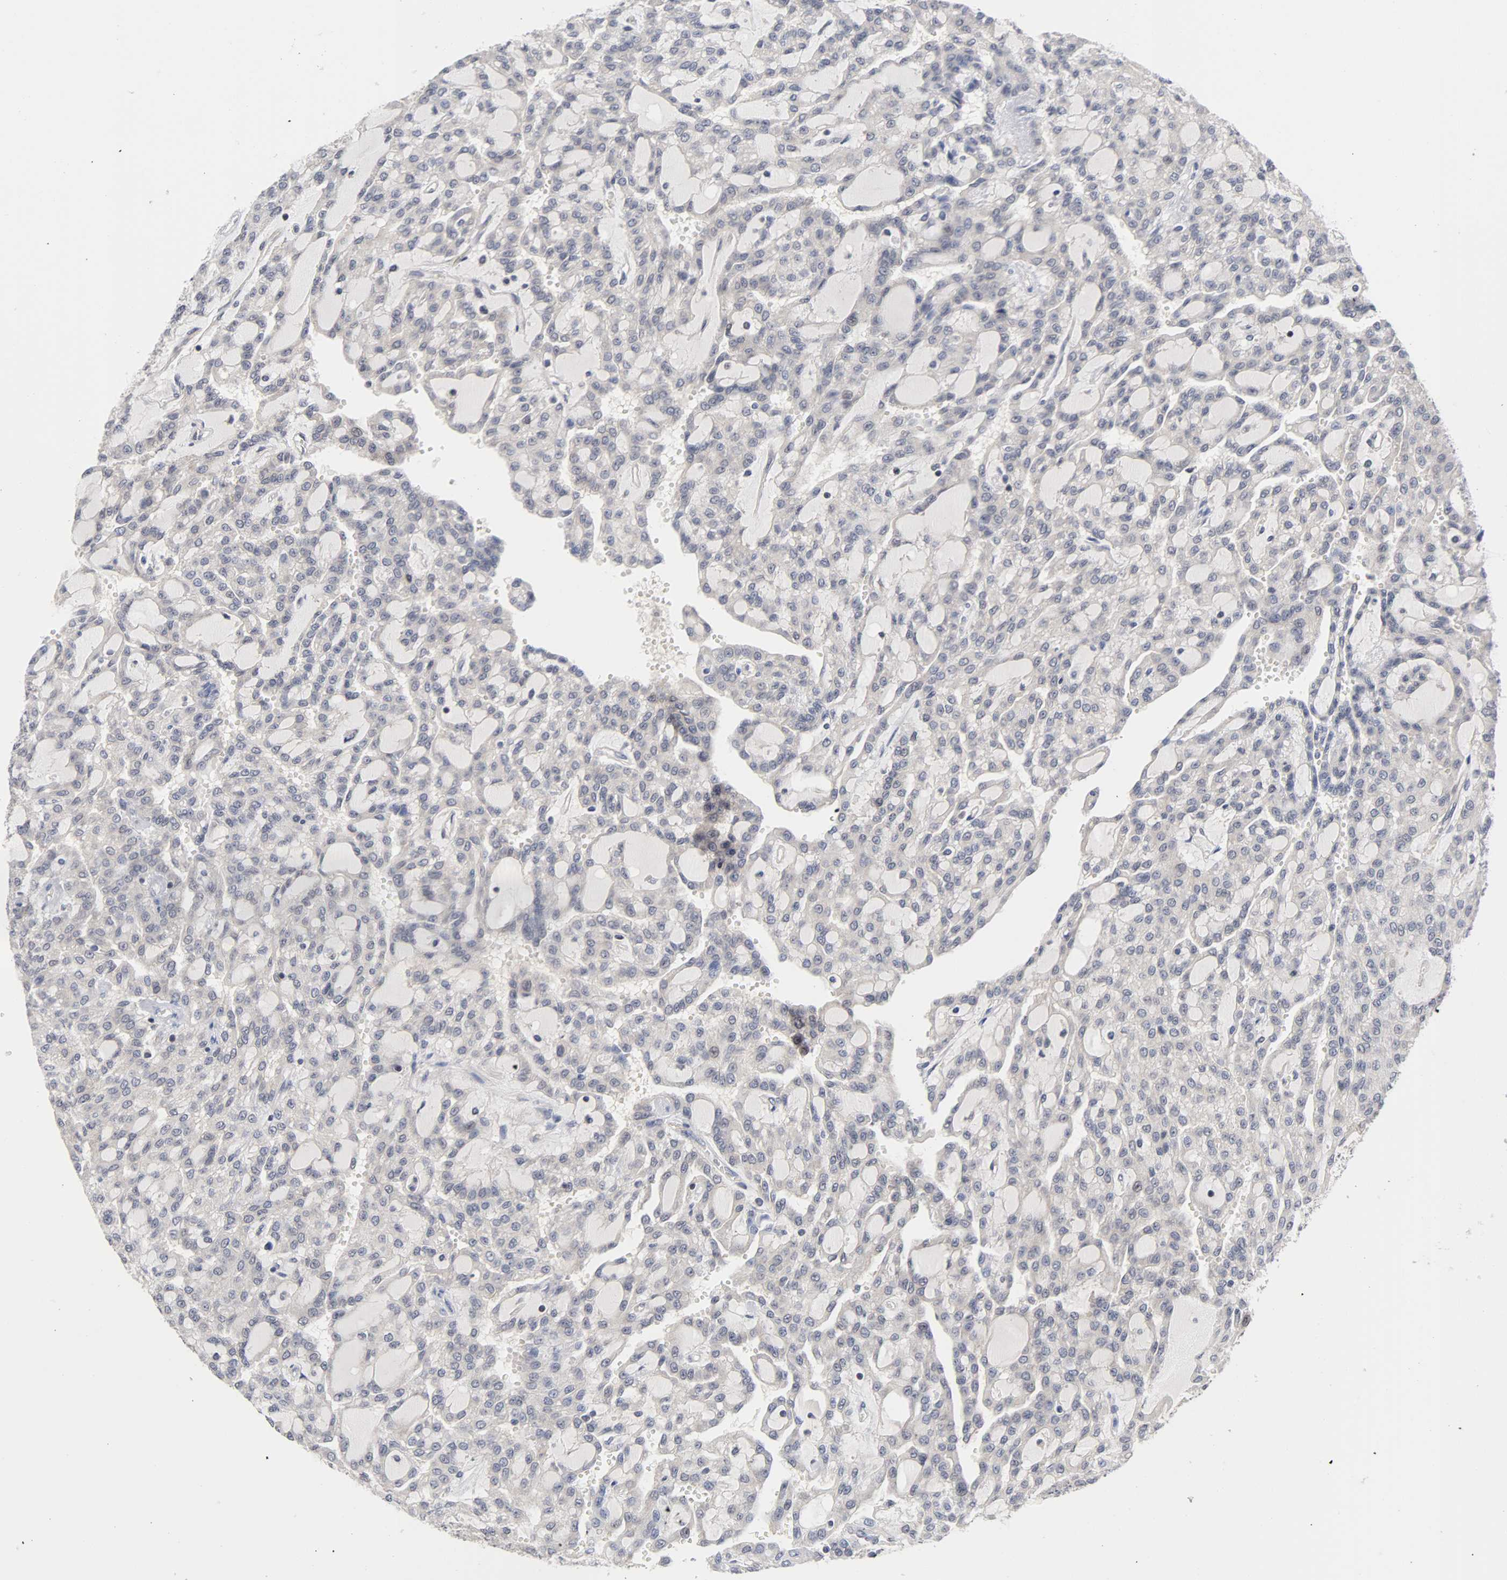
{"staining": {"intensity": "negative", "quantity": "none", "location": "none"}, "tissue": "renal cancer", "cell_type": "Tumor cells", "image_type": "cancer", "snomed": [{"axis": "morphology", "description": "Adenocarcinoma, NOS"}, {"axis": "topography", "description": "Kidney"}], "caption": "Tumor cells are negative for protein expression in human renal cancer. (DAB (3,3'-diaminobenzidine) immunohistochemistry with hematoxylin counter stain).", "gene": "UBE2M", "patient": {"sex": "male", "age": 63}}